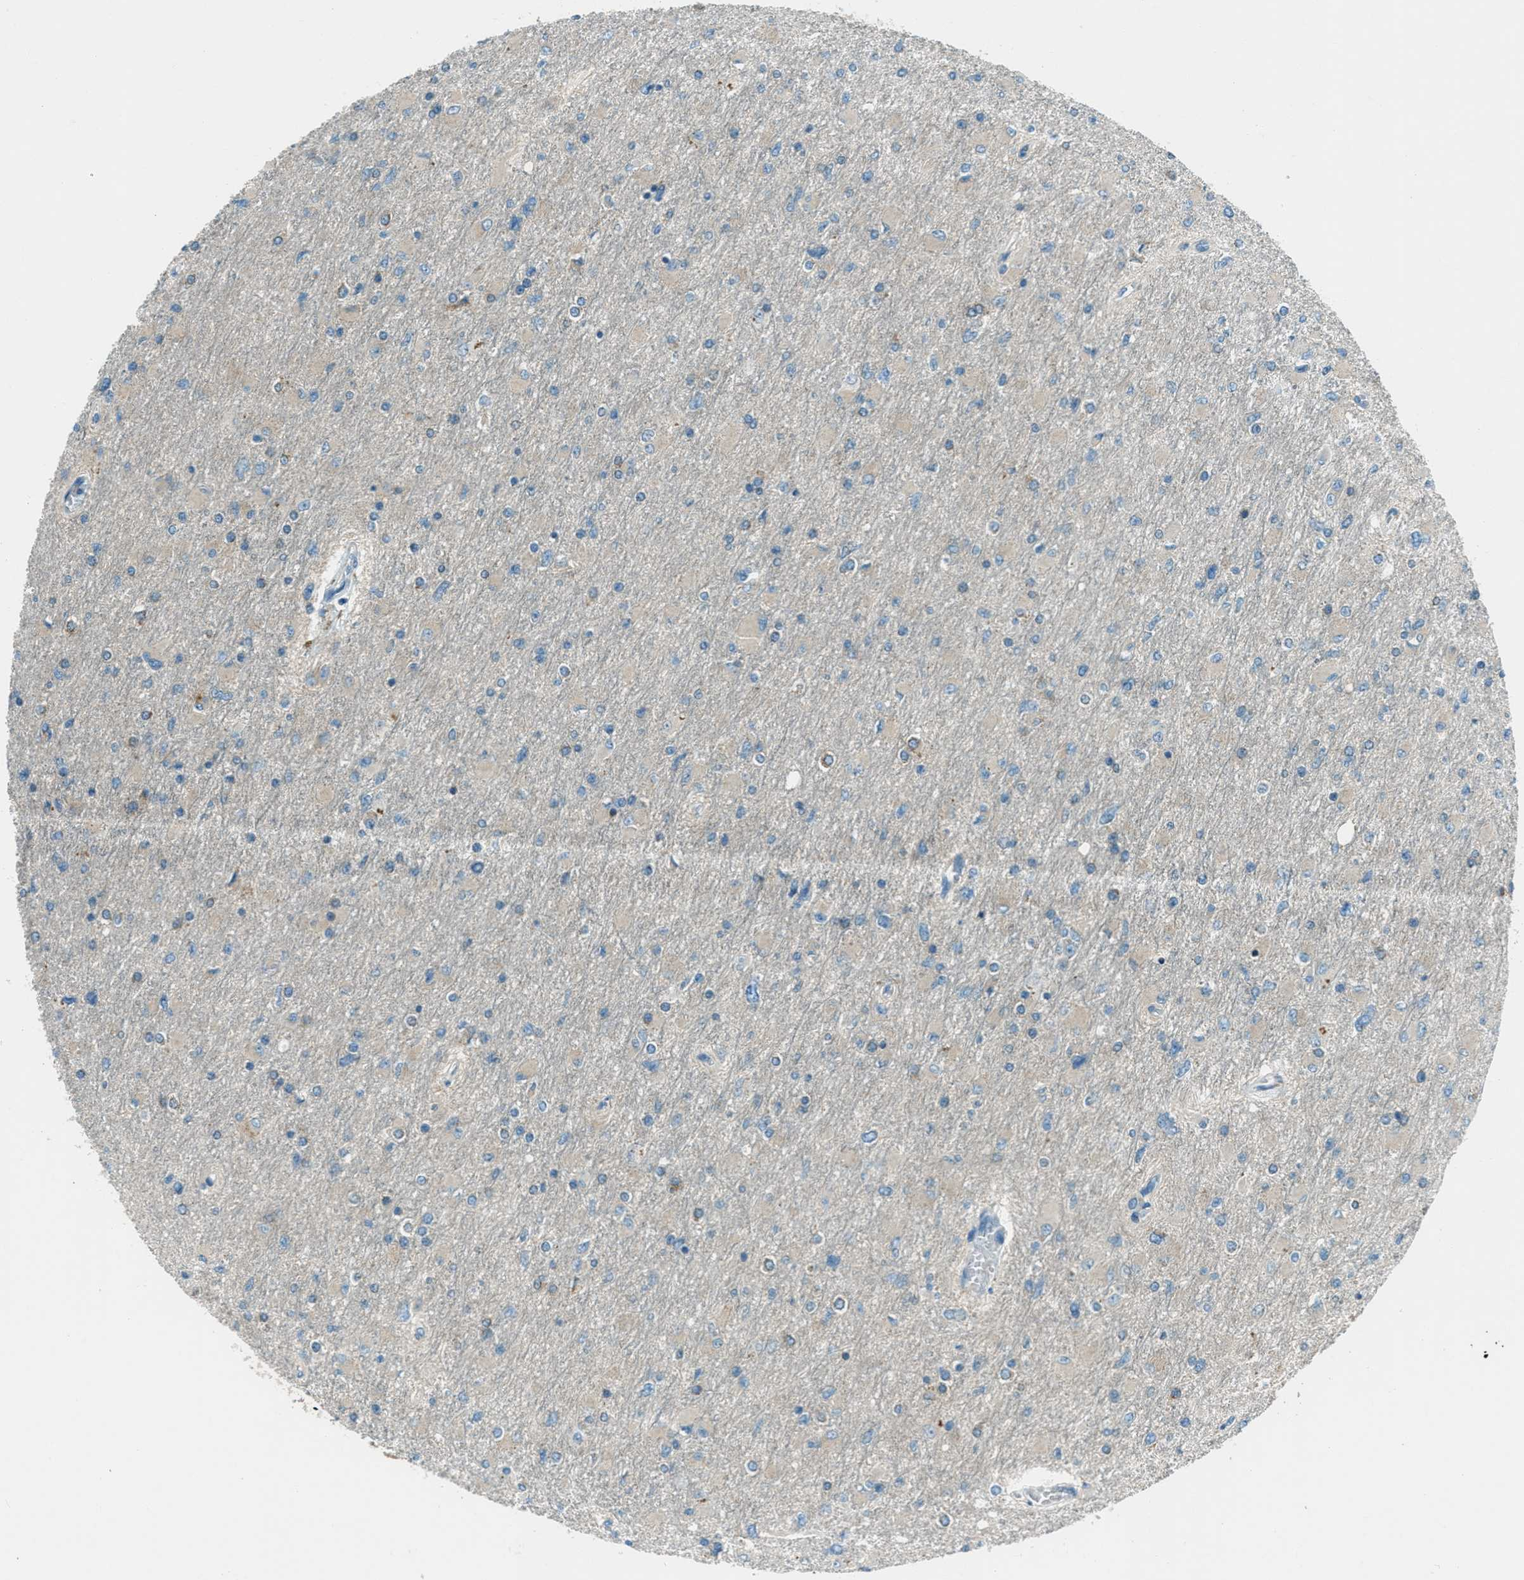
{"staining": {"intensity": "negative", "quantity": "none", "location": "none"}, "tissue": "glioma", "cell_type": "Tumor cells", "image_type": "cancer", "snomed": [{"axis": "morphology", "description": "Glioma, malignant, High grade"}, {"axis": "topography", "description": "Cerebral cortex"}], "caption": "Histopathology image shows no significant protein expression in tumor cells of glioma.", "gene": "FAR1", "patient": {"sex": "female", "age": 36}}